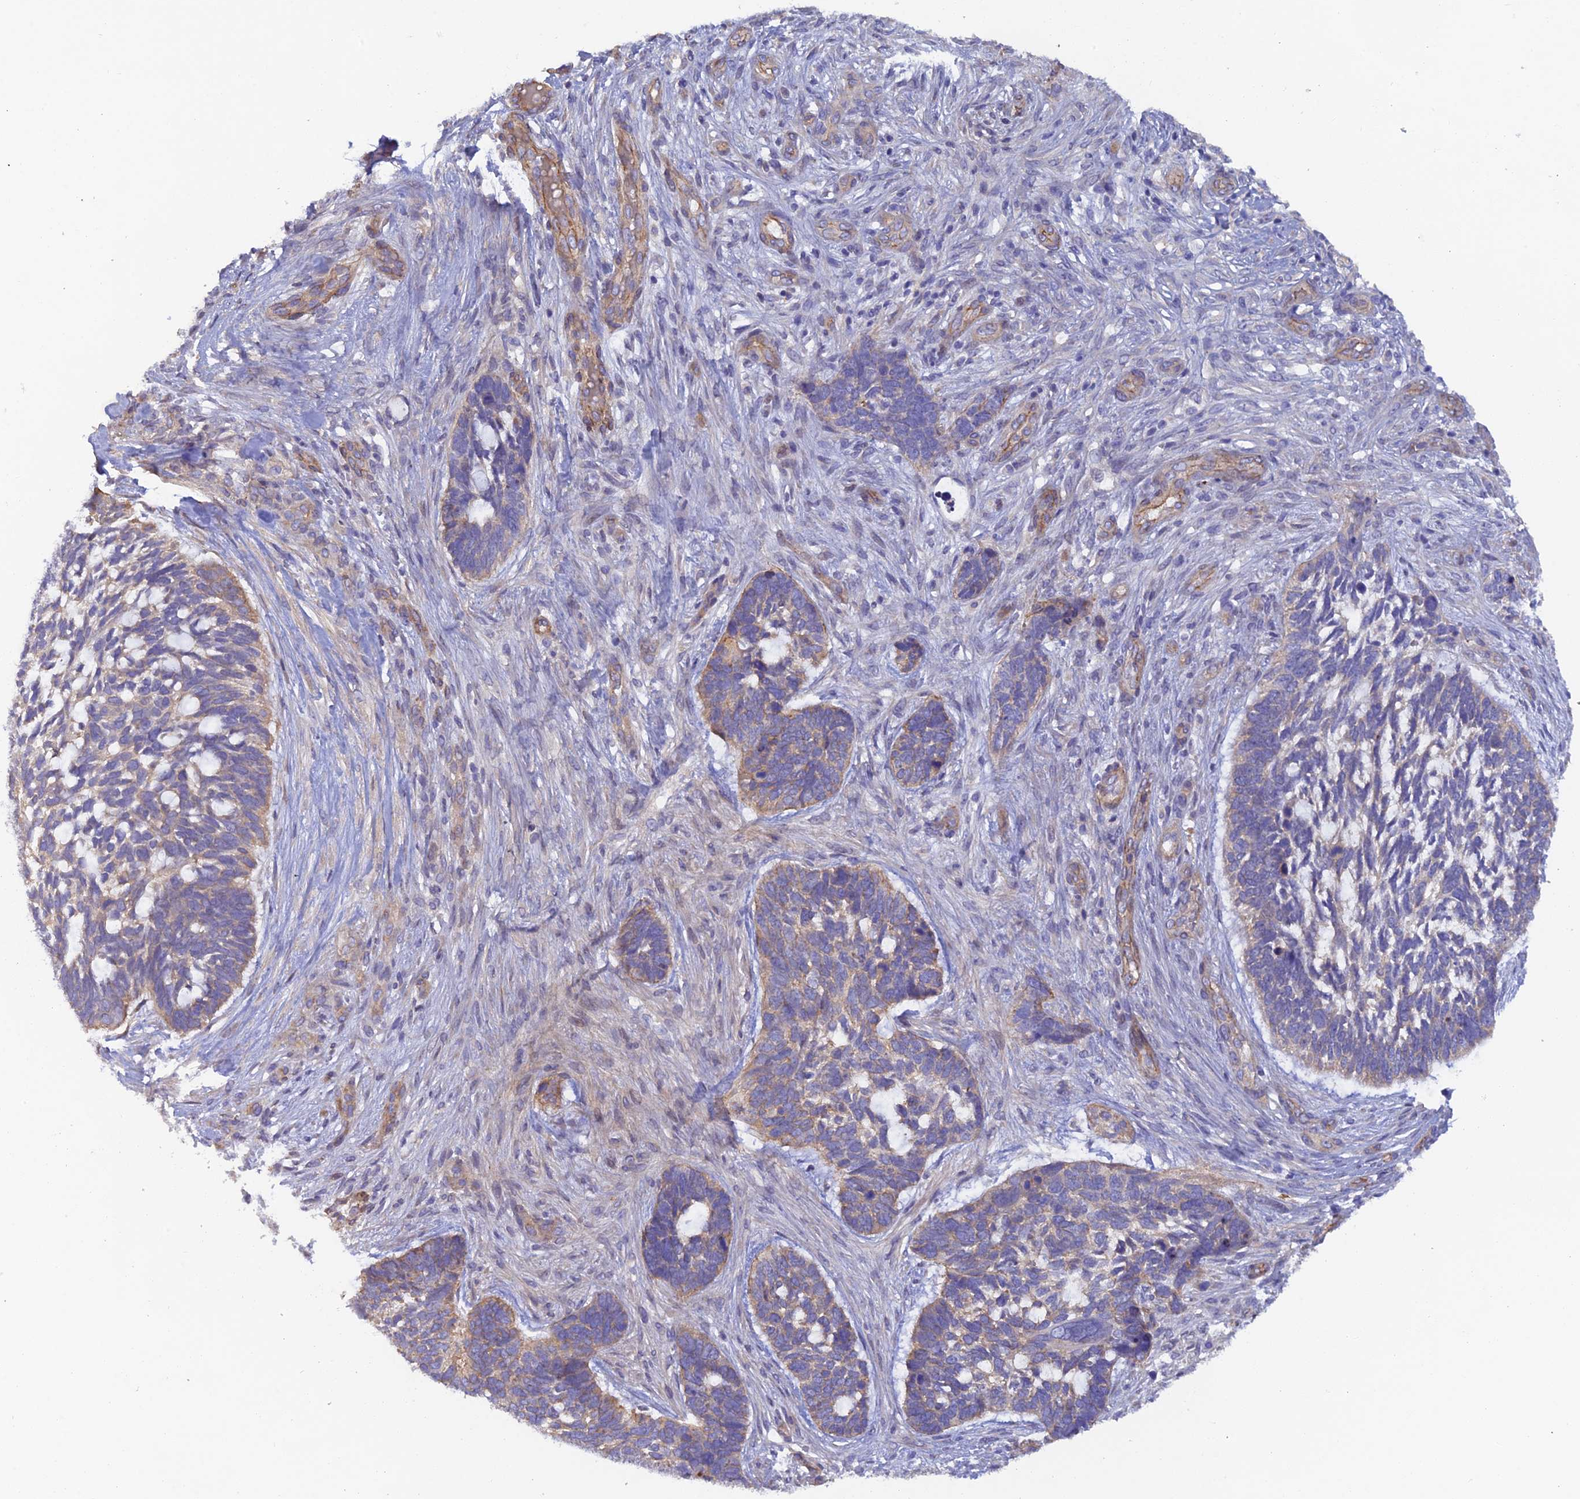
{"staining": {"intensity": "weak", "quantity": "<25%", "location": "cytoplasmic/membranous"}, "tissue": "skin cancer", "cell_type": "Tumor cells", "image_type": "cancer", "snomed": [{"axis": "morphology", "description": "Basal cell carcinoma"}, {"axis": "topography", "description": "Skin"}], "caption": "Basal cell carcinoma (skin) stained for a protein using IHC exhibits no positivity tumor cells.", "gene": "FZR1", "patient": {"sex": "male", "age": 88}}